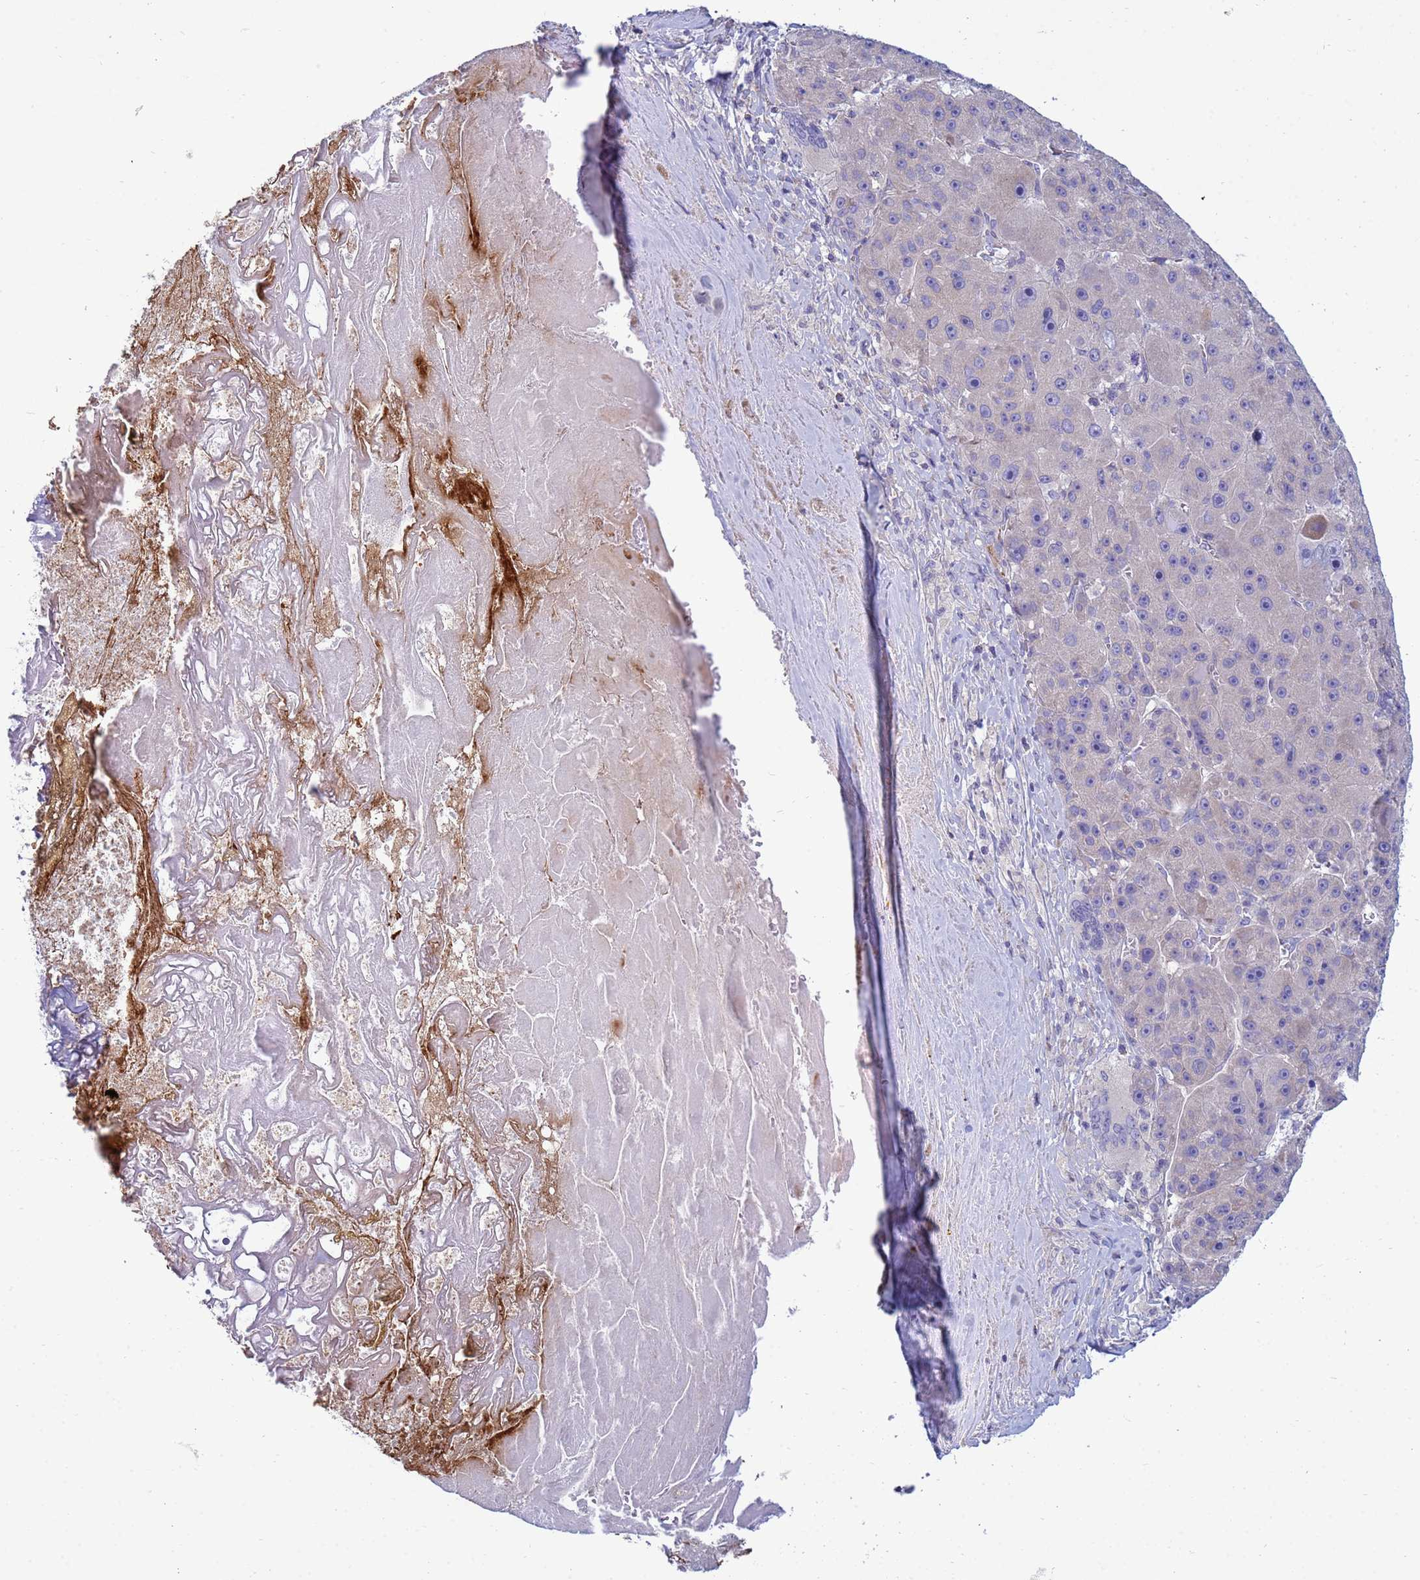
{"staining": {"intensity": "negative", "quantity": "none", "location": "none"}, "tissue": "liver cancer", "cell_type": "Tumor cells", "image_type": "cancer", "snomed": [{"axis": "morphology", "description": "Carcinoma, Hepatocellular, NOS"}, {"axis": "topography", "description": "Liver"}], "caption": "Immunohistochemical staining of liver cancer displays no significant staining in tumor cells.", "gene": "TRPC6", "patient": {"sex": "male", "age": 76}}